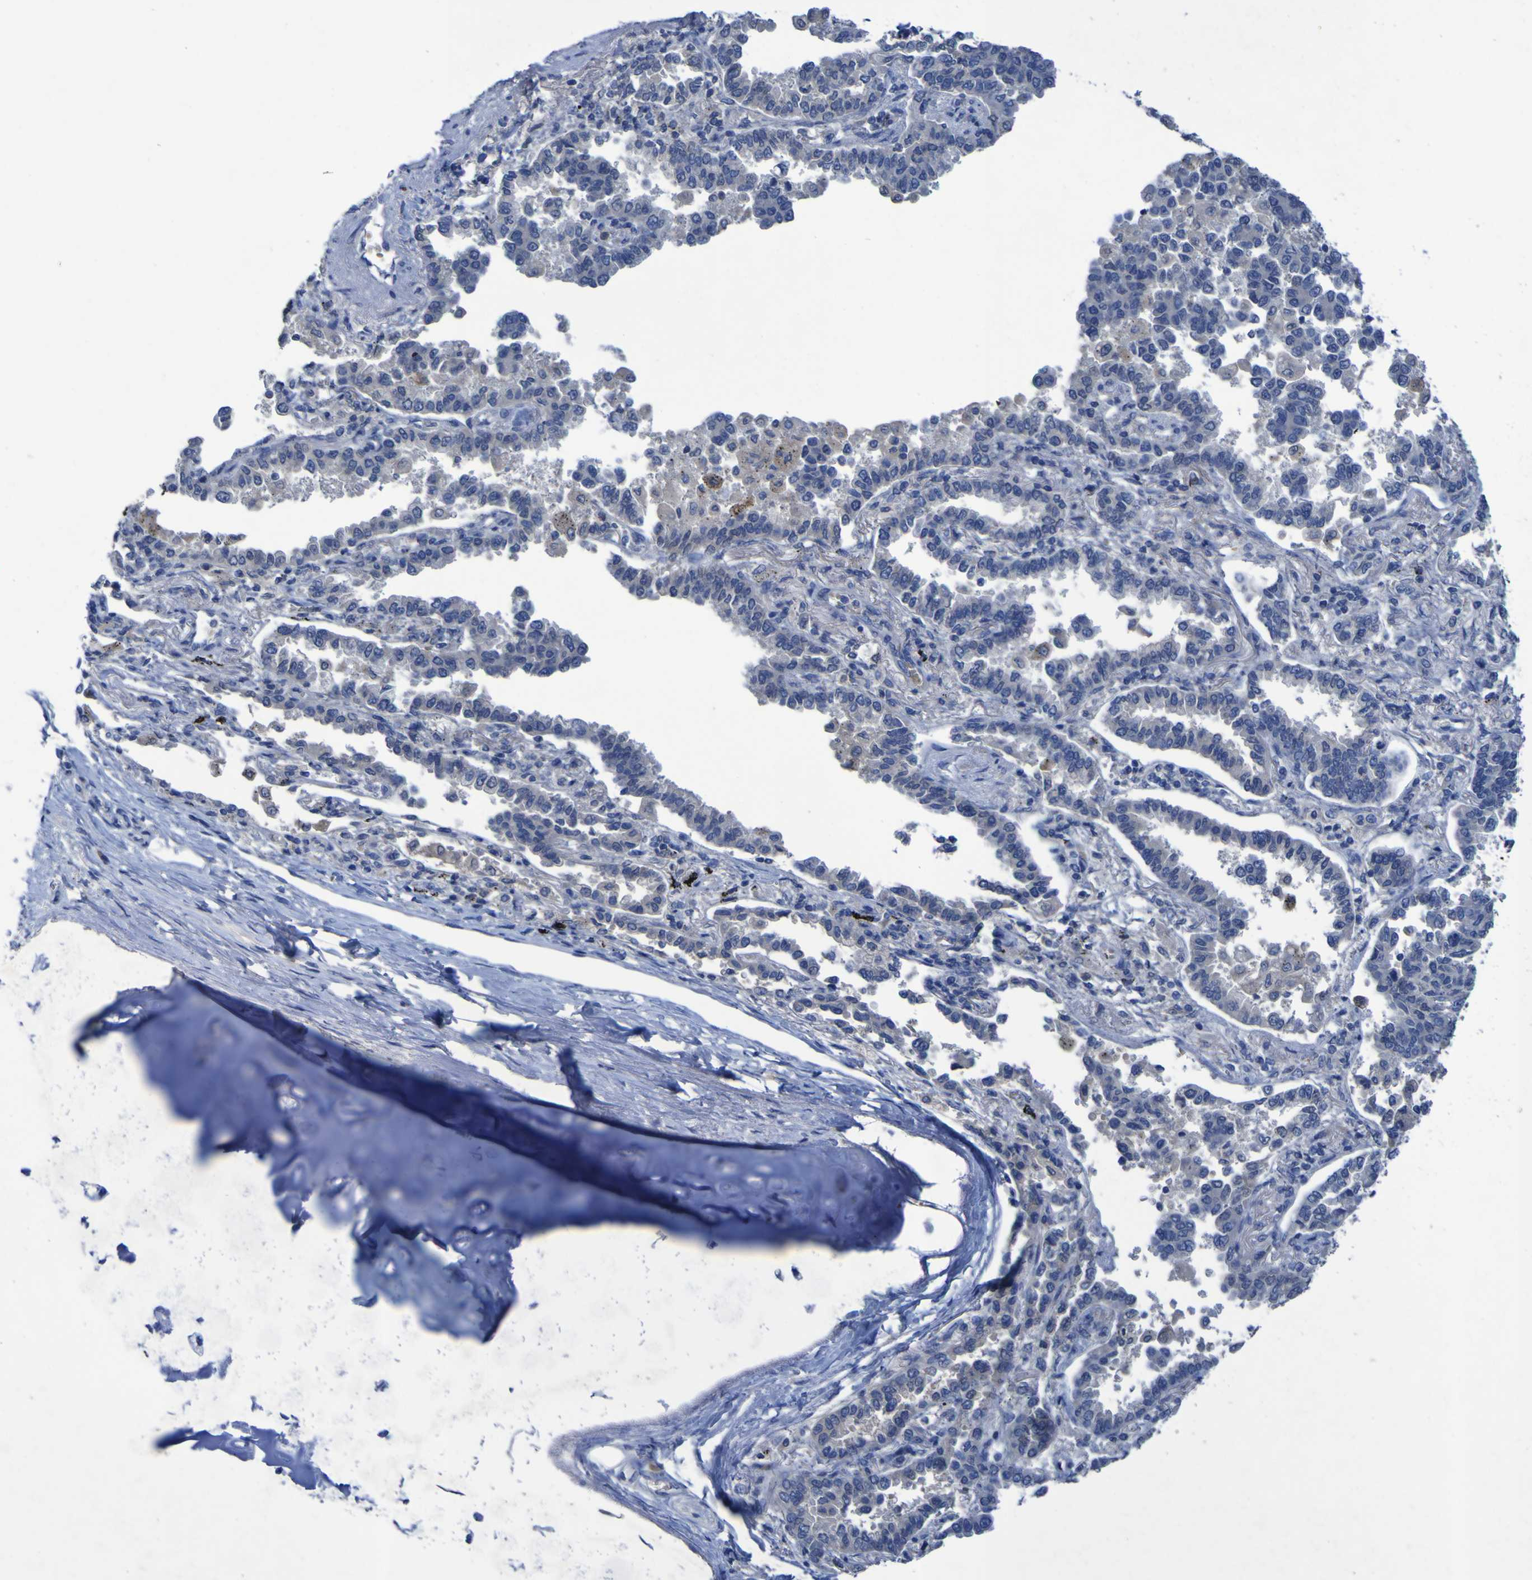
{"staining": {"intensity": "negative", "quantity": "none", "location": "none"}, "tissue": "lung cancer", "cell_type": "Tumor cells", "image_type": "cancer", "snomed": [{"axis": "morphology", "description": "Normal tissue, NOS"}, {"axis": "morphology", "description": "Adenocarcinoma, NOS"}, {"axis": "topography", "description": "Lung"}], "caption": "Lung cancer was stained to show a protein in brown. There is no significant positivity in tumor cells.", "gene": "SGK2", "patient": {"sex": "male", "age": 59}}